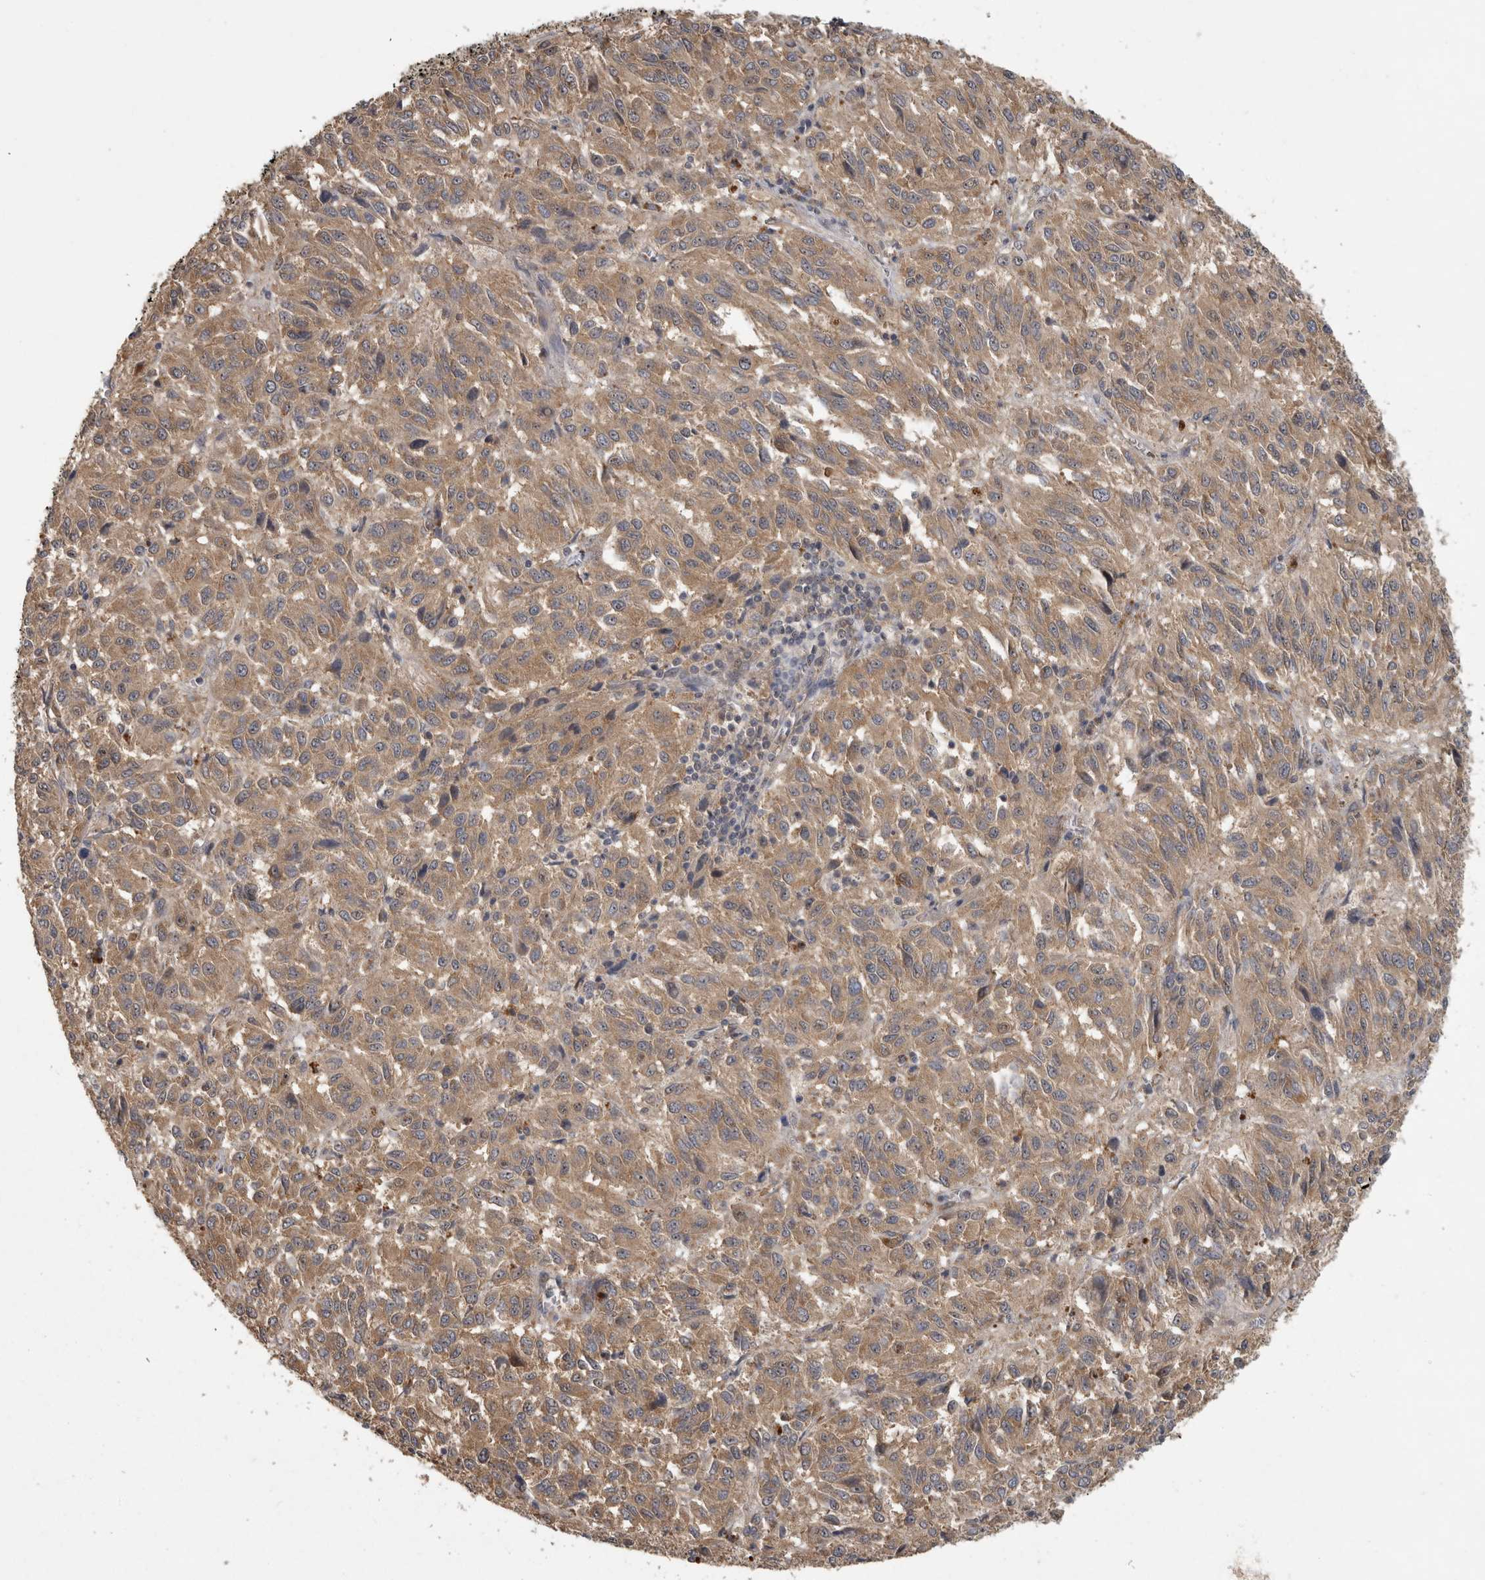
{"staining": {"intensity": "moderate", "quantity": ">75%", "location": "cytoplasmic/membranous"}, "tissue": "melanoma", "cell_type": "Tumor cells", "image_type": "cancer", "snomed": [{"axis": "morphology", "description": "Malignant melanoma, Metastatic site"}, {"axis": "topography", "description": "Lung"}], "caption": "High-power microscopy captured an immunohistochemistry (IHC) photomicrograph of melanoma, revealing moderate cytoplasmic/membranous positivity in approximately >75% of tumor cells.", "gene": "ATXN2", "patient": {"sex": "male", "age": 64}}